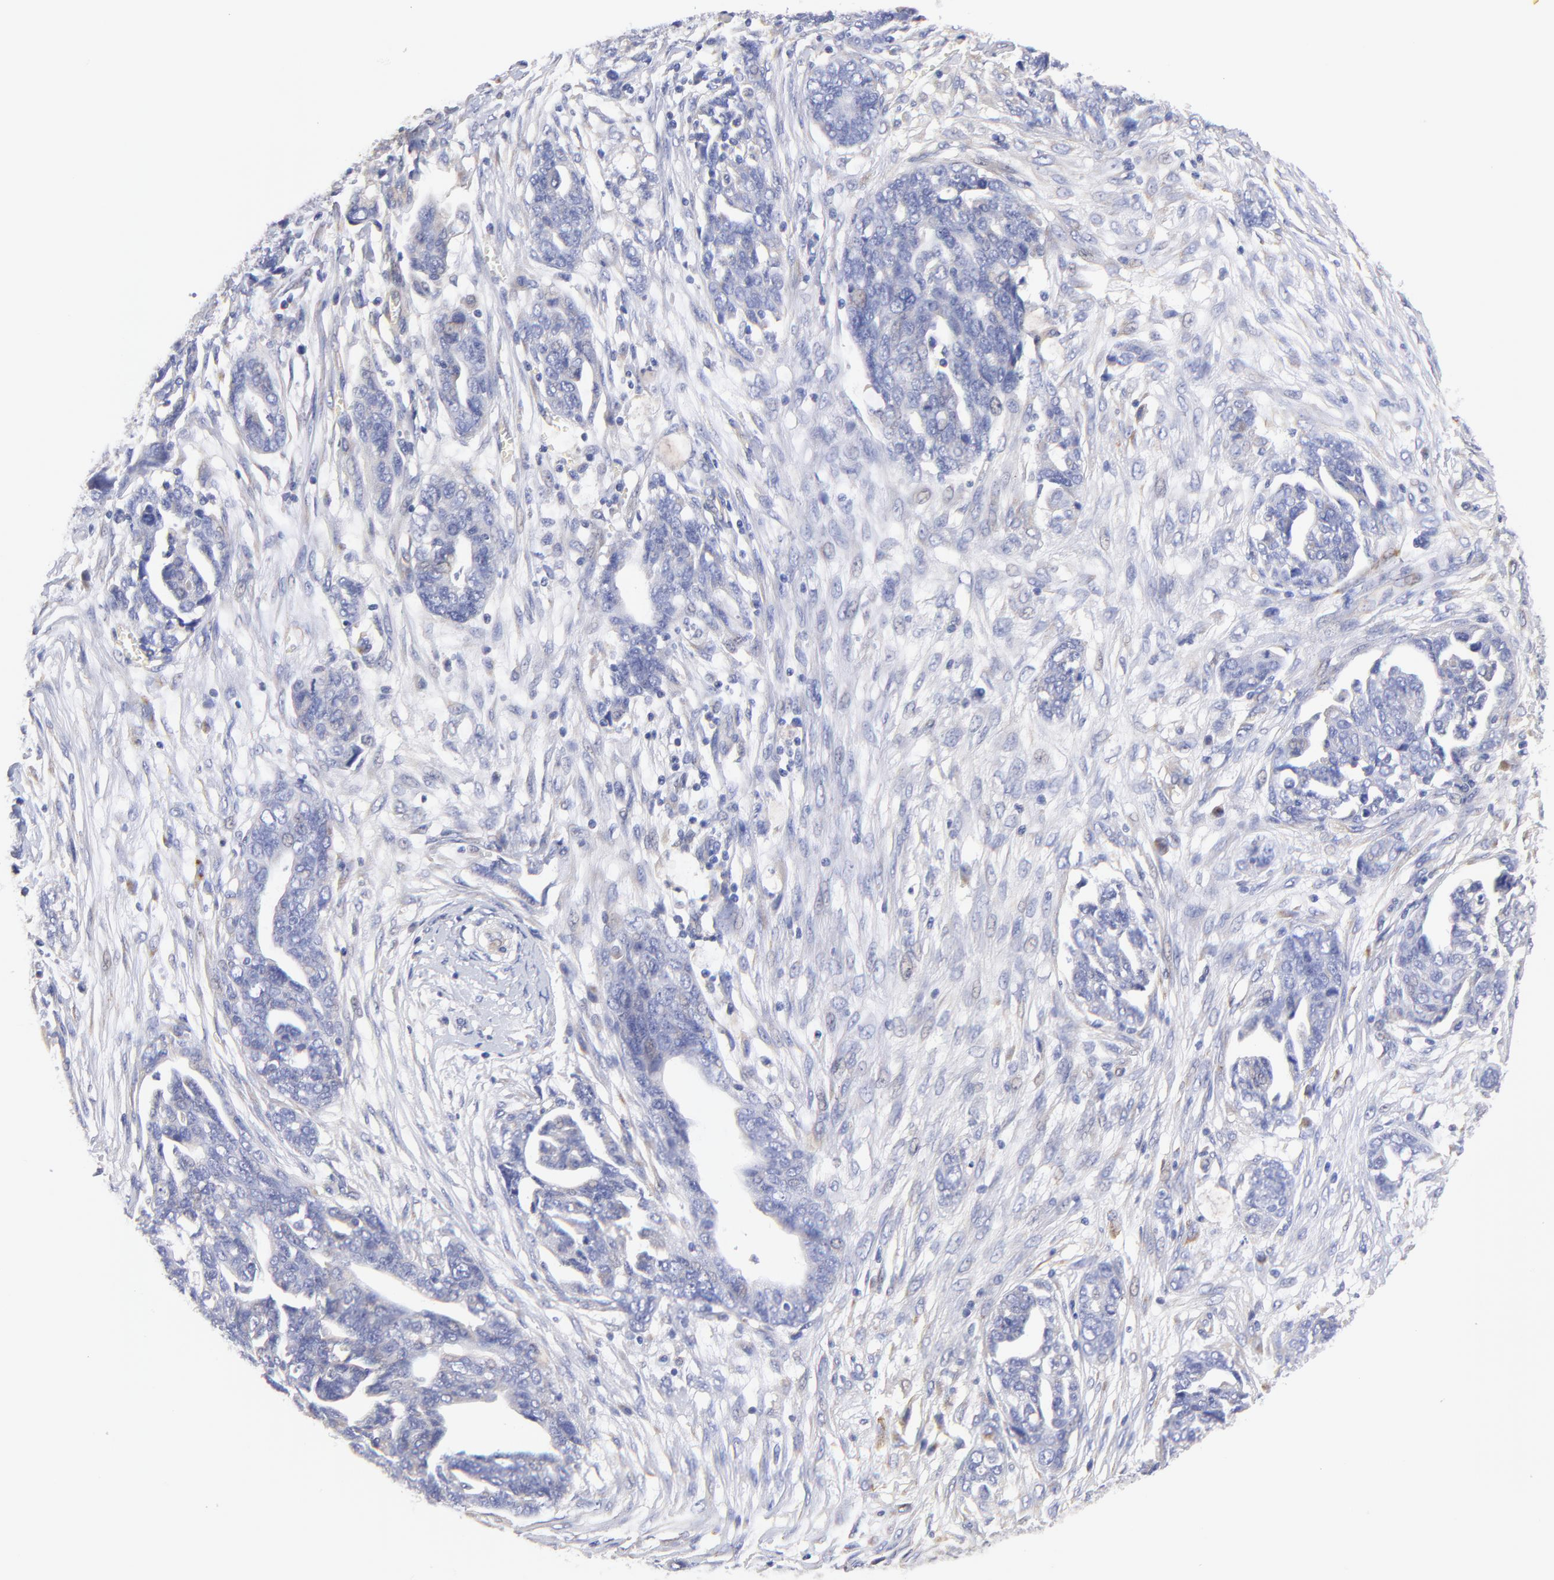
{"staining": {"intensity": "weak", "quantity": "<25%", "location": "cytoplasmic/membranous"}, "tissue": "ovarian cancer", "cell_type": "Tumor cells", "image_type": "cancer", "snomed": [{"axis": "morphology", "description": "Normal tissue, NOS"}, {"axis": "morphology", "description": "Cystadenocarcinoma, serous, NOS"}, {"axis": "topography", "description": "Fallopian tube"}, {"axis": "topography", "description": "Ovary"}], "caption": "Protein analysis of ovarian cancer (serous cystadenocarcinoma) displays no significant staining in tumor cells. (DAB (3,3'-diaminobenzidine) immunohistochemistry, high magnification).", "gene": "HS3ST1", "patient": {"sex": "female", "age": 56}}